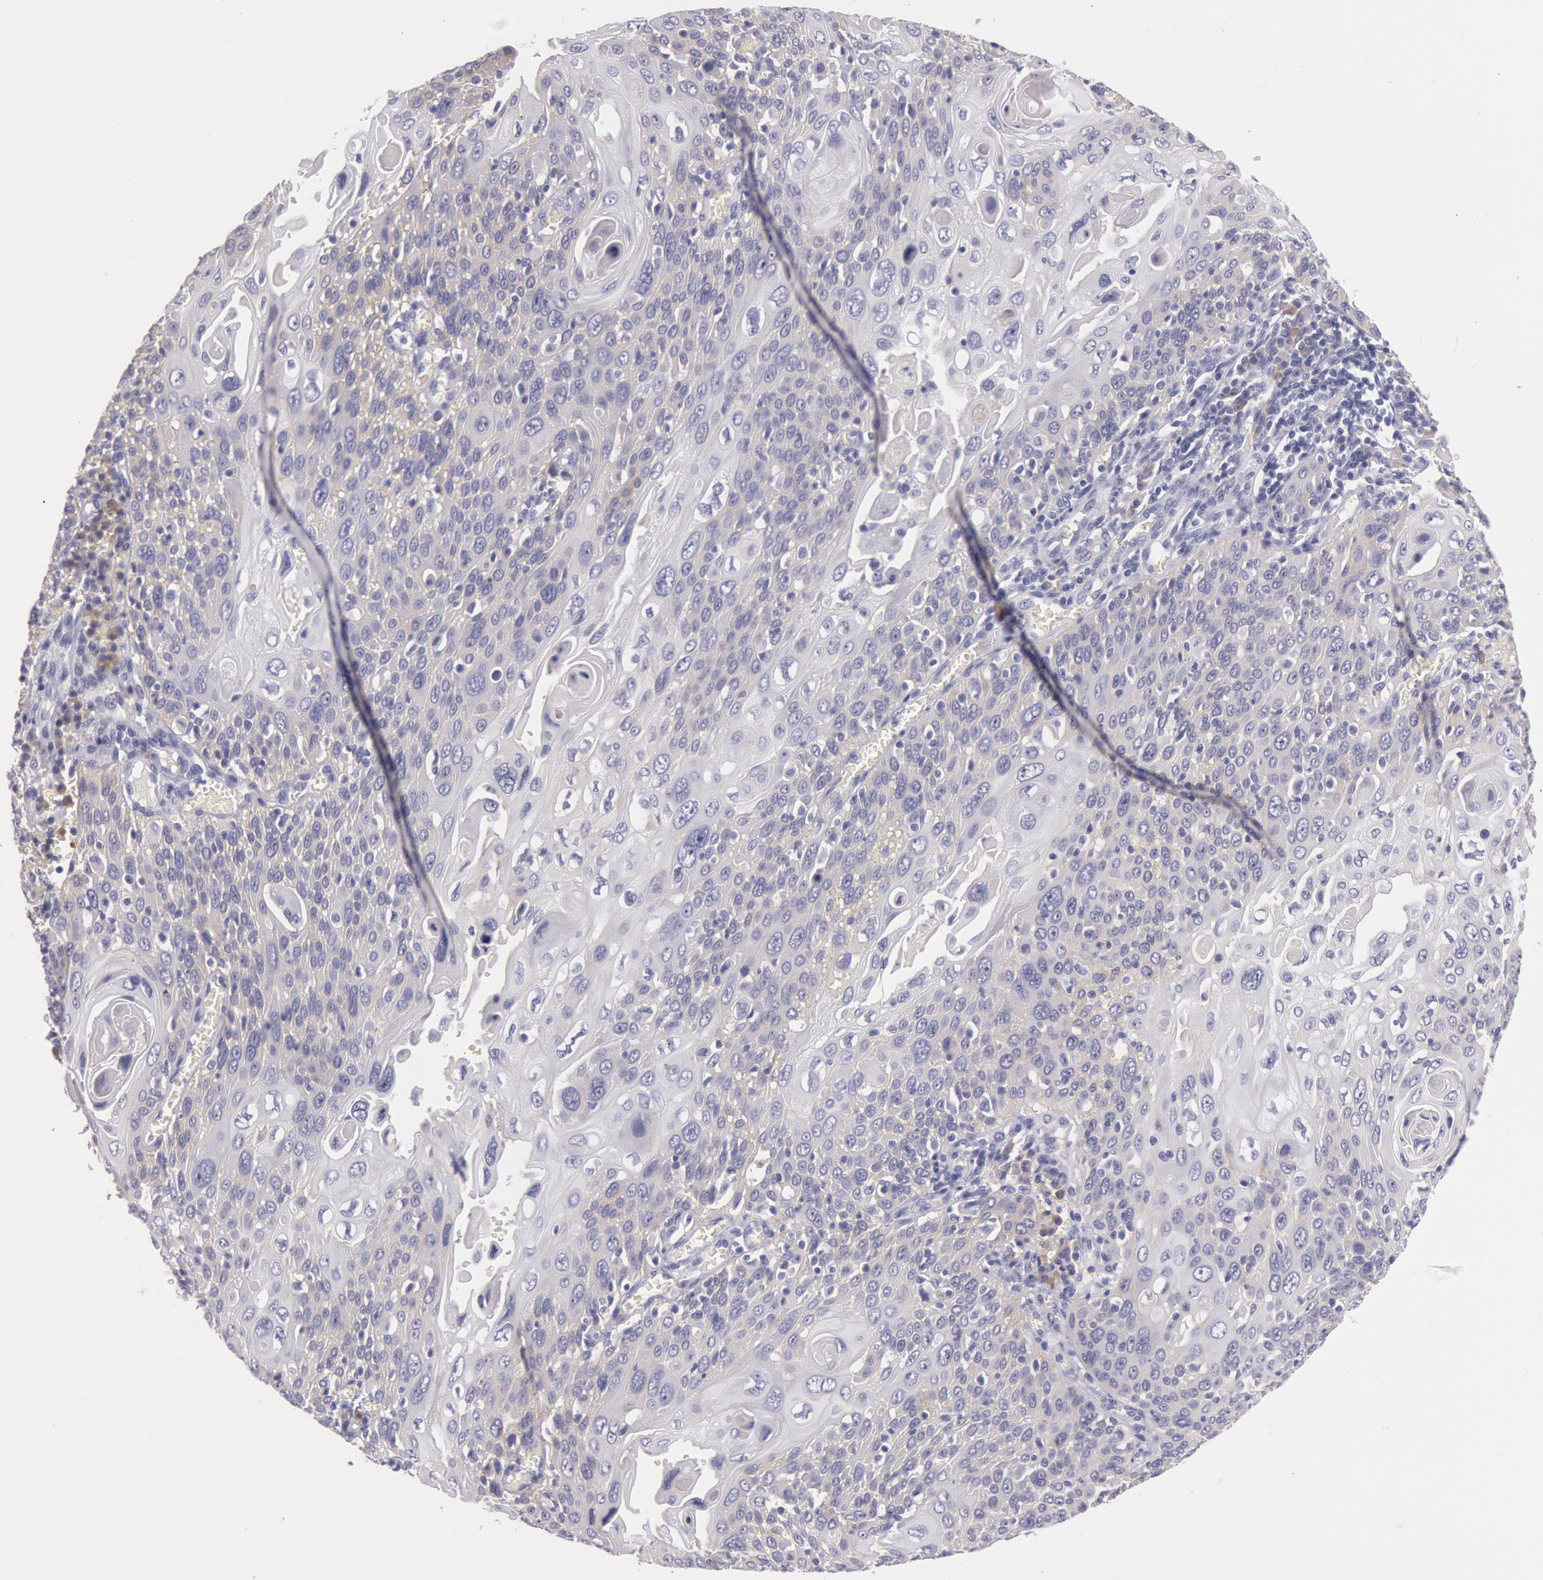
{"staining": {"intensity": "negative", "quantity": "none", "location": "none"}, "tissue": "cervical cancer", "cell_type": "Tumor cells", "image_type": "cancer", "snomed": [{"axis": "morphology", "description": "Squamous cell carcinoma, NOS"}, {"axis": "topography", "description": "Cervix"}], "caption": "Tumor cells are negative for brown protein staining in cervical squamous cell carcinoma. (DAB IHC visualized using brightfield microscopy, high magnification).", "gene": "EGFR", "patient": {"sex": "female", "age": 54}}